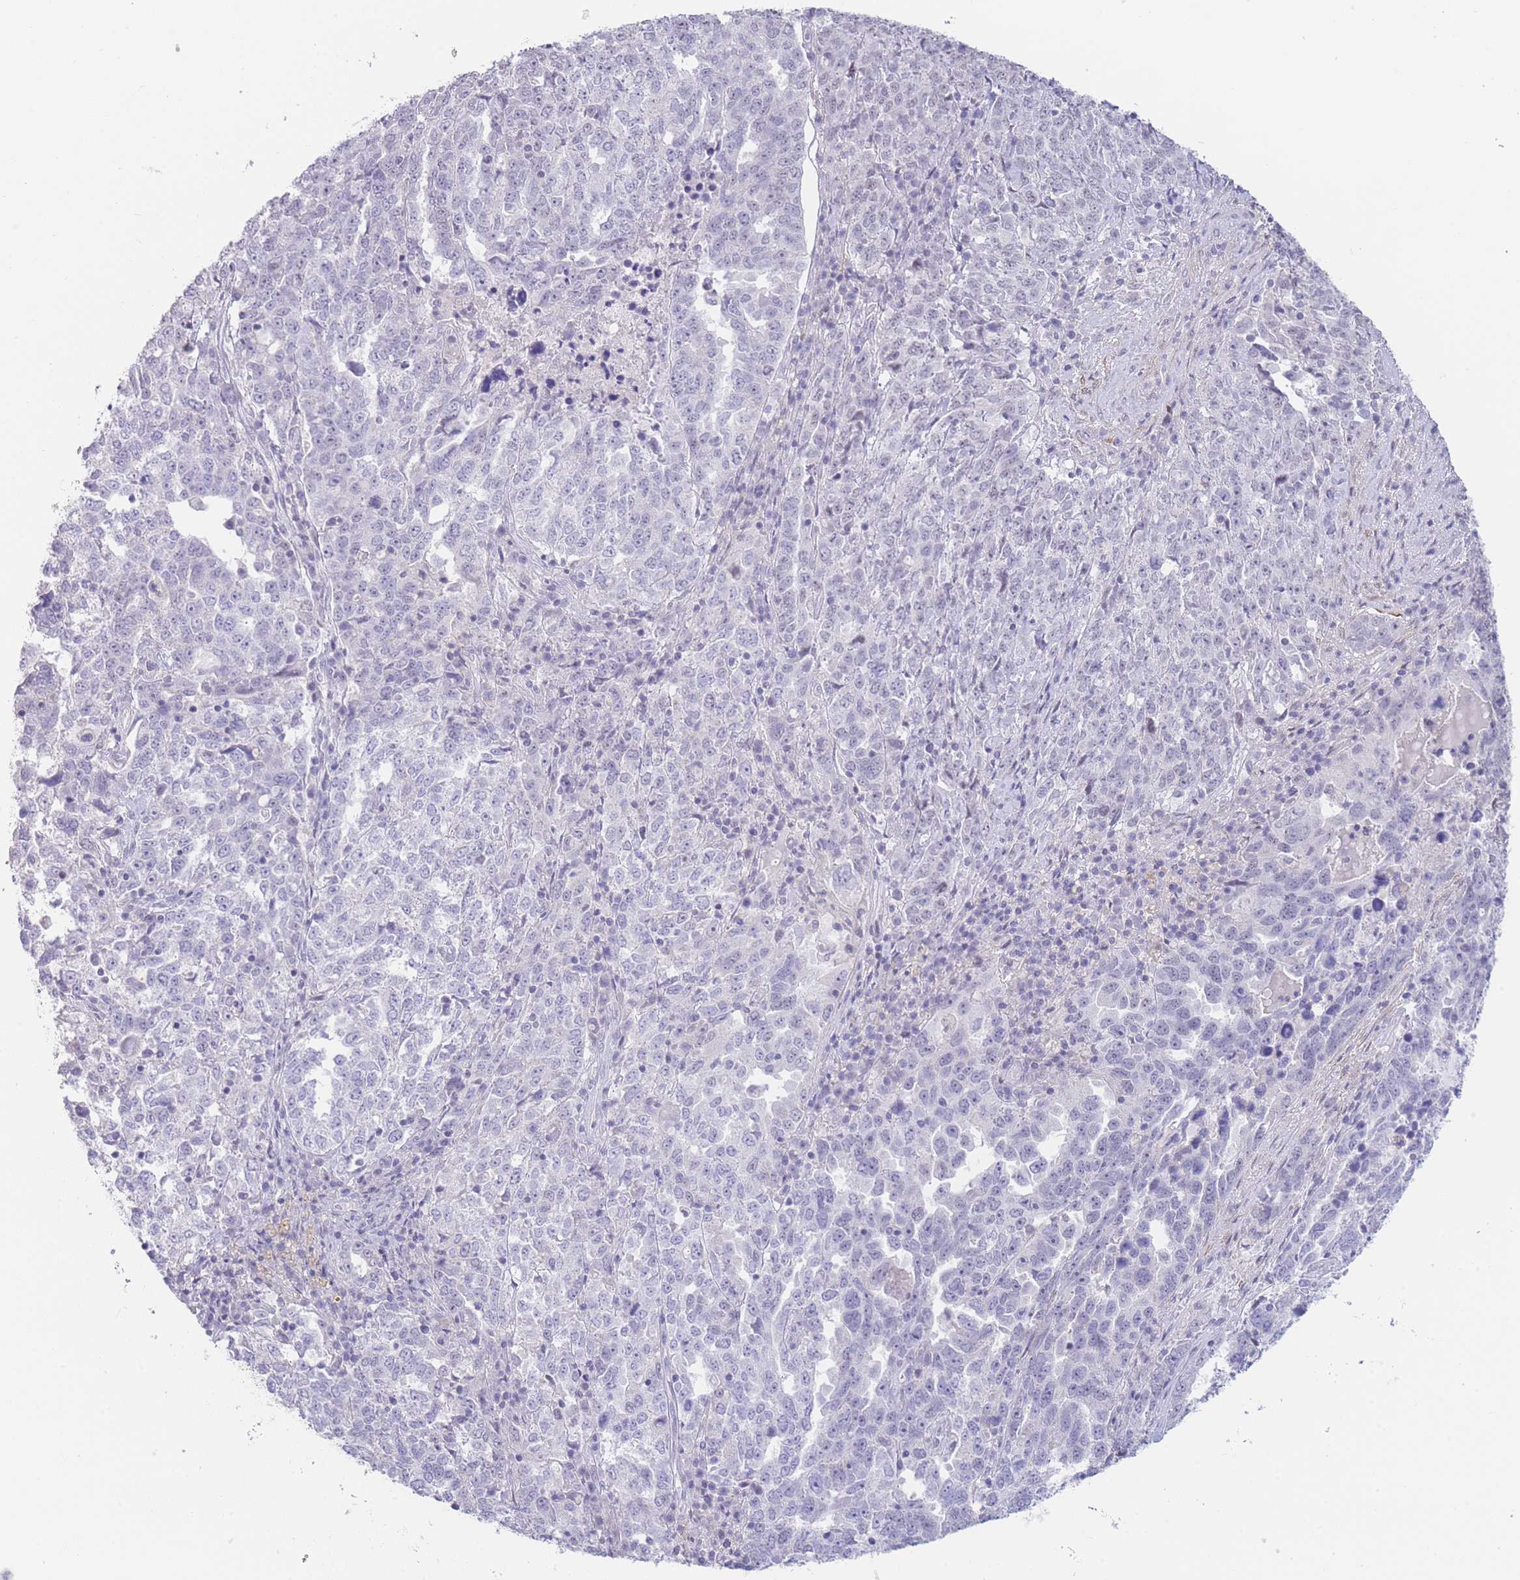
{"staining": {"intensity": "negative", "quantity": "none", "location": "none"}, "tissue": "ovarian cancer", "cell_type": "Tumor cells", "image_type": "cancer", "snomed": [{"axis": "morphology", "description": "Carcinoma, endometroid"}, {"axis": "topography", "description": "Ovary"}], "caption": "Immunohistochemical staining of ovarian cancer reveals no significant positivity in tumor cells.", "gene": "ASAP3", "patient": {"sex": "female", "age": 62}}